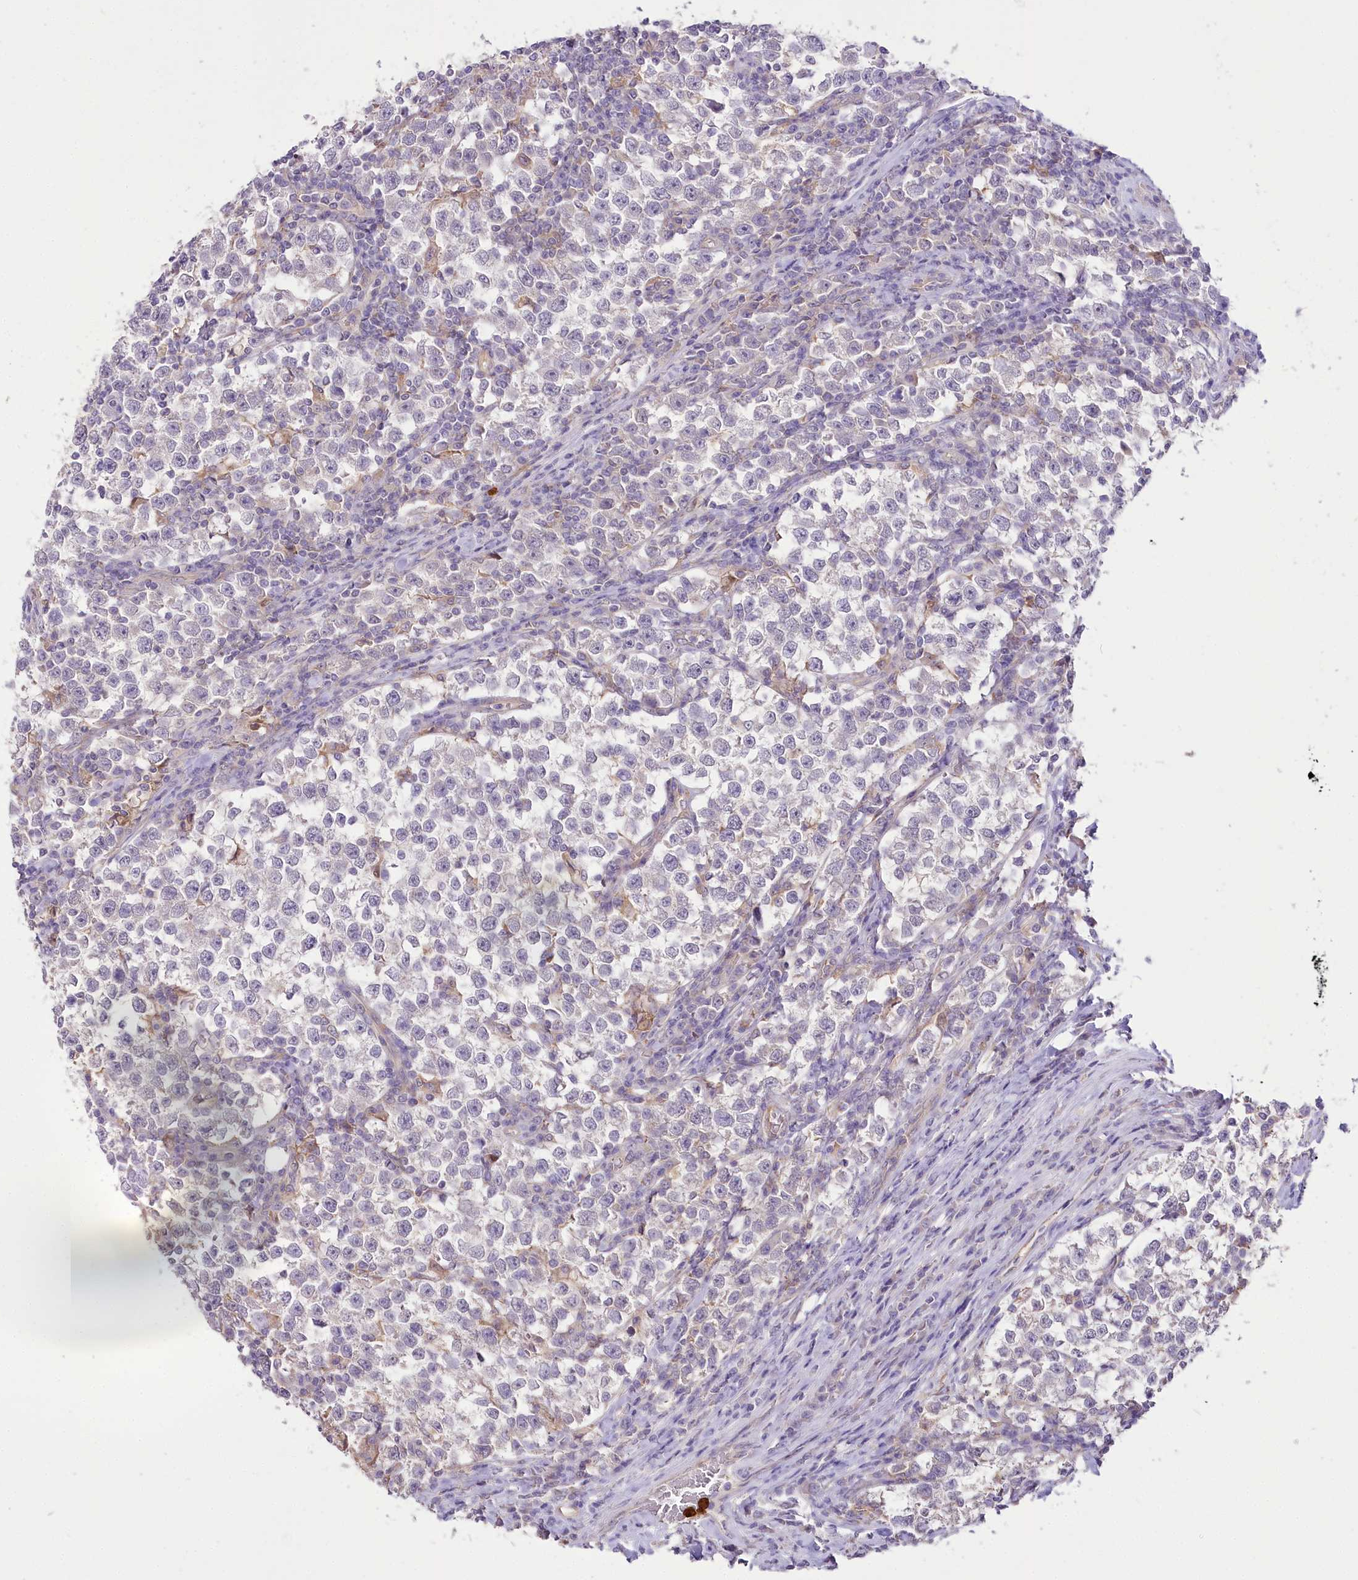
{"staining": {"intensity": "negative", "quantity": "none", "location": "none"}, "tissue": "testis cancer", "cell_type": "Tumor cells", "image_type": "cancer", "snomed": [{"axis": "morphology", "description": "Normal tissue, NOS"}, {"axis": "morphology", "description": "Seminoma, NOS"}, {"axis": "topography", "description": "Testis"}], "caption": "An immunohistochemistry micrograph of testis cancer is shown. There is no staining in tumor cells of testis cancer.", "gene": "DPYD", "patient": {"sex": "male", "age": 43}}